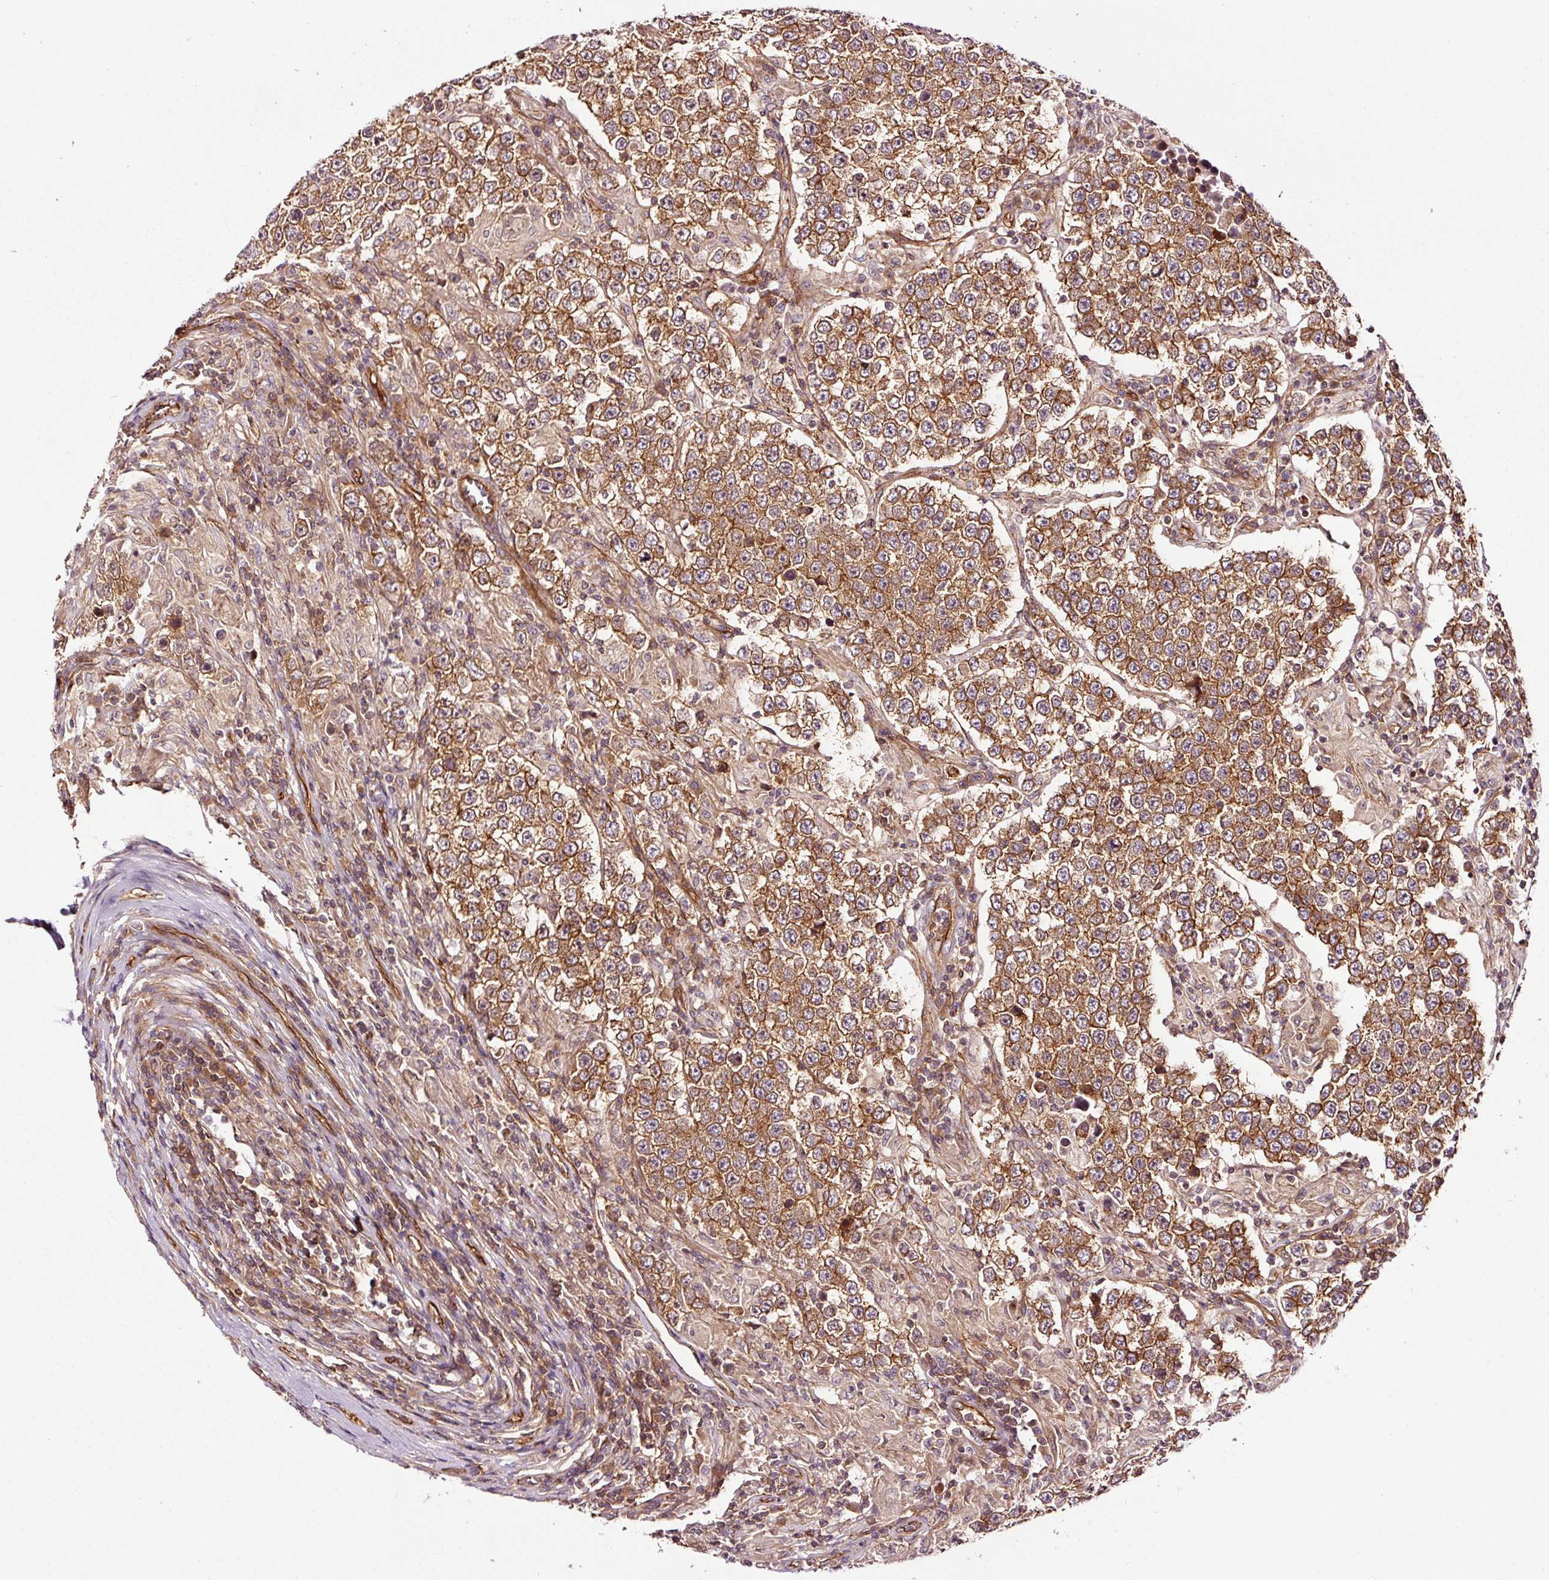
{"staining": {"intensity": "moderate", "quantity": ">75%", "location": "cytoplasmic/membranous"}, "tissue": "testis cancer", "cell_type": "Tumor cells", "image_type": "cancer", "snomed": [{"axis": "morphology", "description": "Normal tissue, NOS"}, {"axis": "morphology", "description": "Urothelial carcinoma, High grade"}, {"axis": "morphology", "description": "Seminoma, NOS"}, {"axis": "morphology", "description": "Carcinoma, Embryonal, NOS"}, {"axis": "topography", "description": "Urinary bladder"}, {"axis": "topography", "description": "Testis"}], "caption": "A histopathology image of human high-grade urothelial carcinoma (testis) stained for a protein displays moderate cytoplasmic/membranous brown staining in tumor cells. The protein is stained brown, and the nuclei are stained in blue (DAB IHC with brightfield microscopy, high magnification).", "gene": "METAP1", "patient": {"sex": "male", "age": 41}}